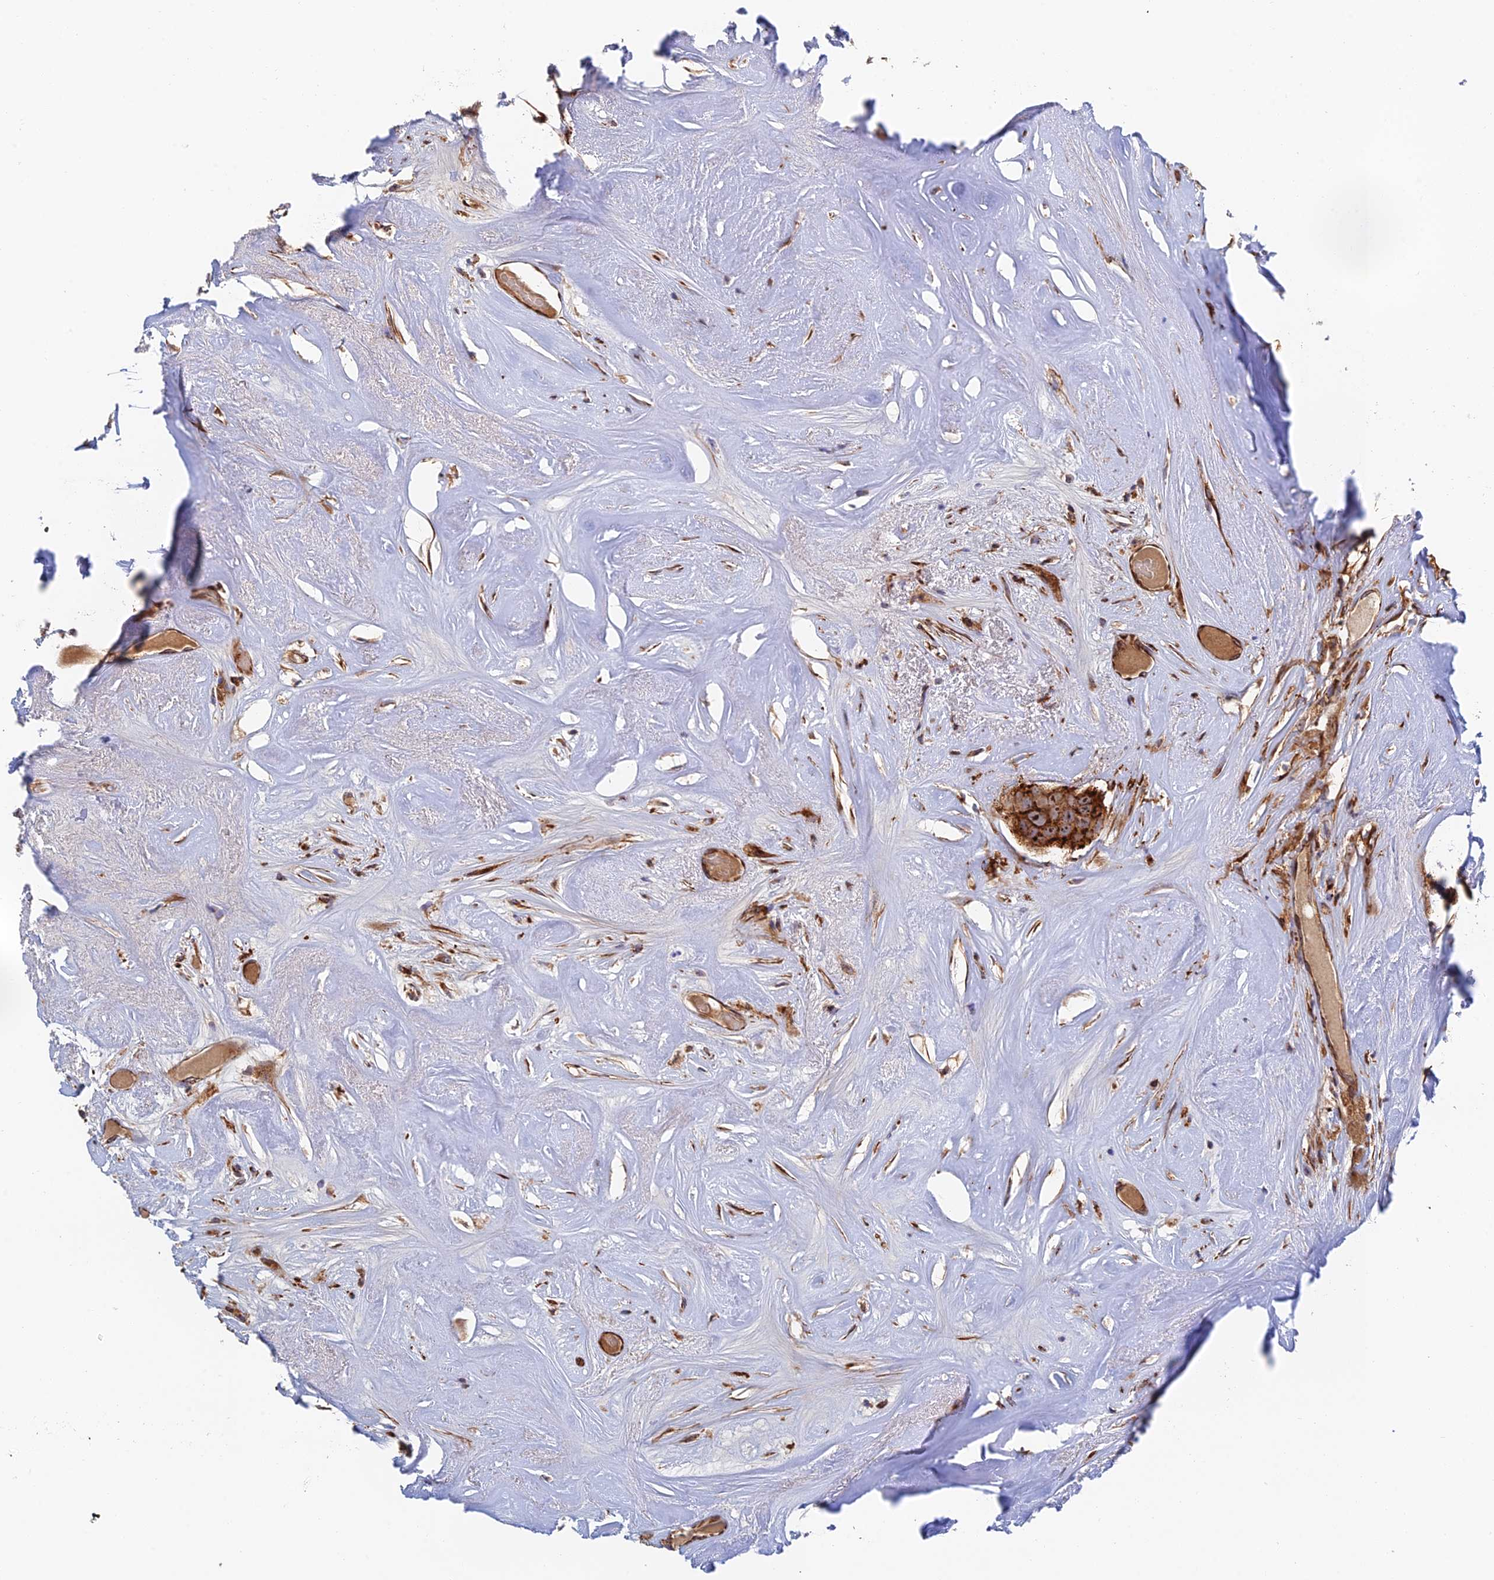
{"staining": {"intensity": "strong", "quantity": ">75%", "location": "cytoplasmic/membranous,nuclear"}, "tissue": "head and neck cancer", "cell_type": "Tumor cells", "image_type": "cancer", "snomed": [{"axis": "morphology", "description": "Adenocarcinoma, NOS"}, {"axis": "morphology", "description": "Adenocarcinoma, metastatic, NOS"}, {"axis": "topography", "description": "Head-Neck"}], "caption": "DAB (3,3'-diaminobenzidine) immunohistochemical staining of human metastatic adenocarcinoma (head and neck) exhibits strong cytoplasmic/membranous and nuclear protein staining in about >75% of tumor cells.", "gene": "PPP2R3C", "patient": {"sex": "male", "age": 75}}